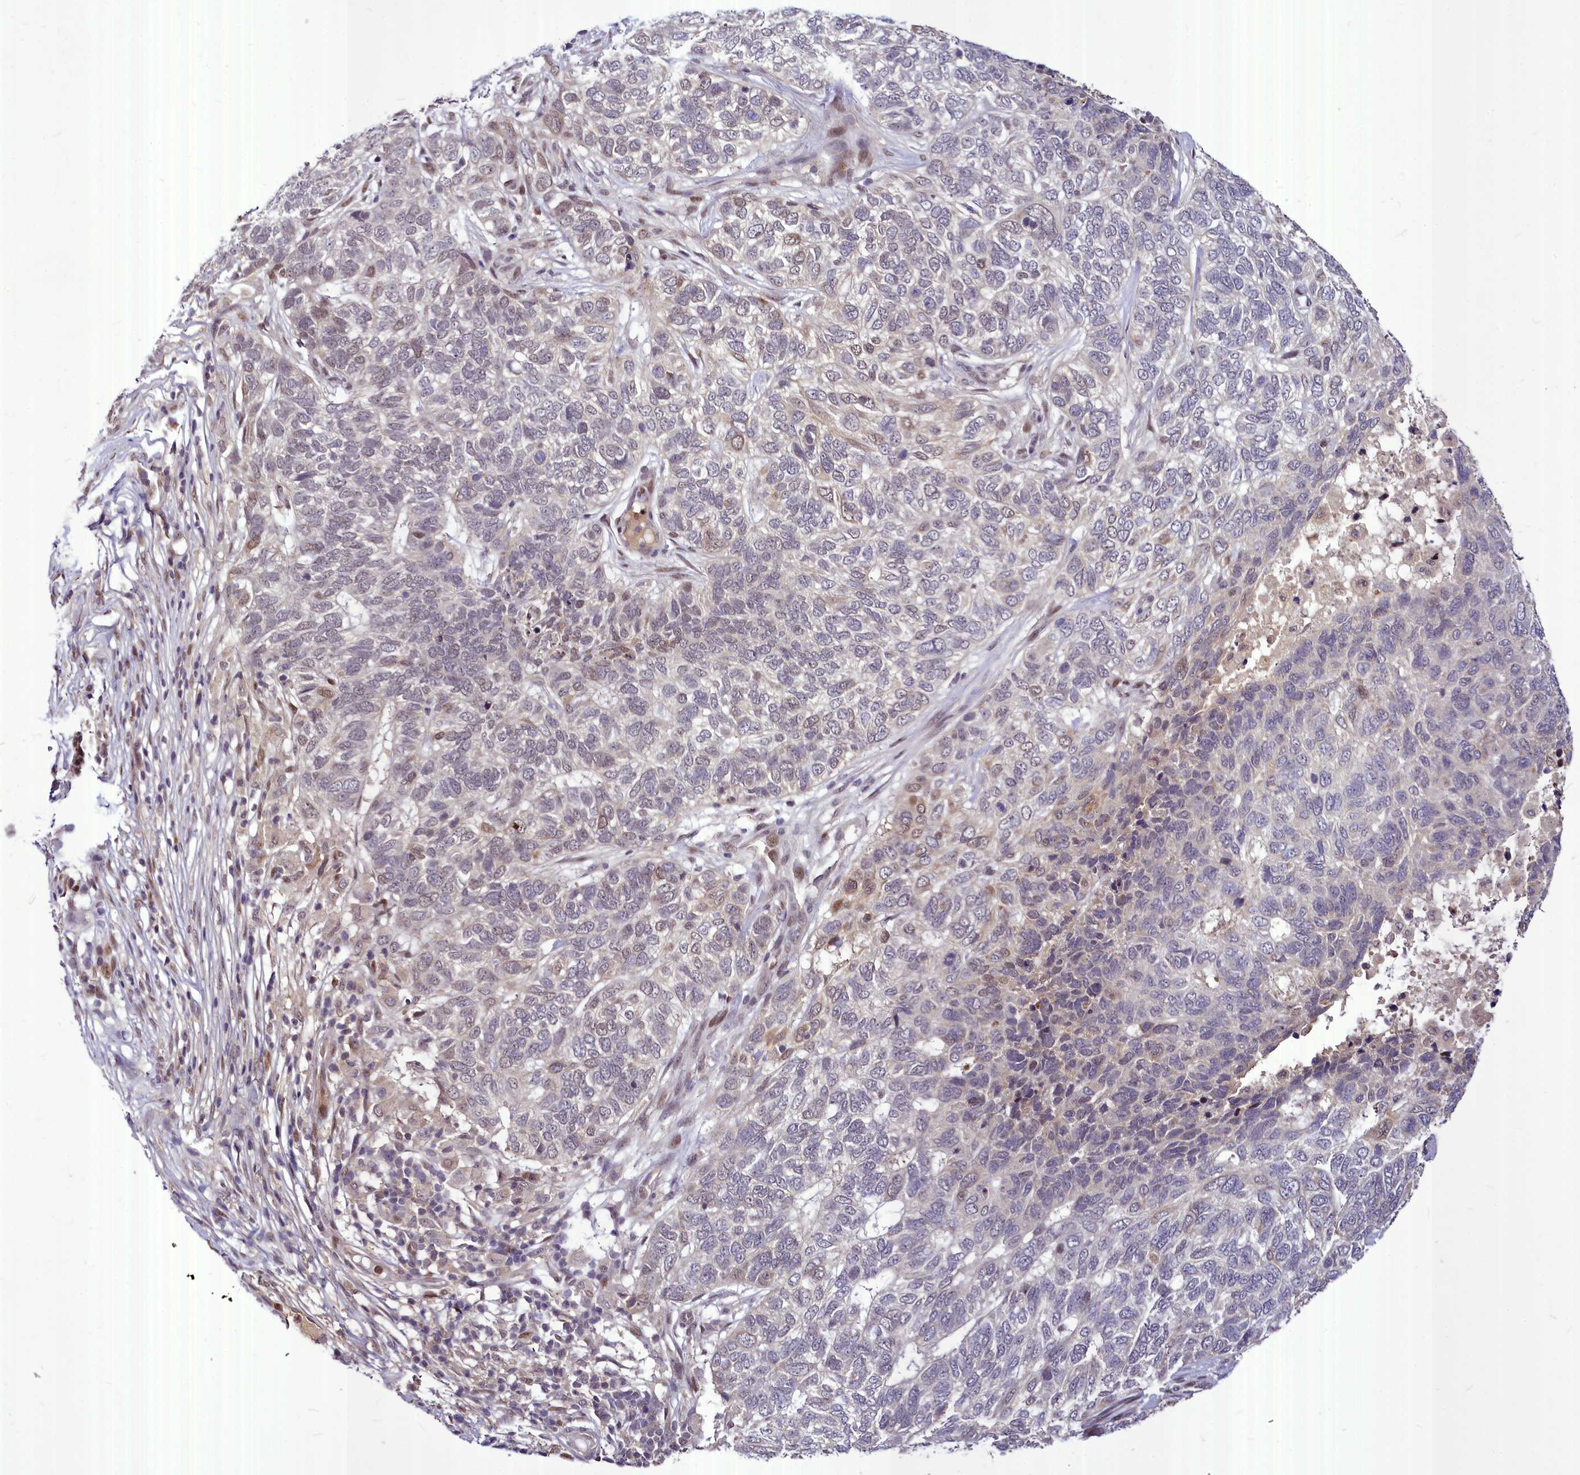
{"staining": {"intensity": "weak", "quantity": "<25%", "location": "nuclear"}, "tissue": "skin cancer", "cell_type": "Tumor cells", "image_type": "cancer", "snomed": [{"axis": "morphology", "description": "Basal cell carcinoma"}, {"axis": "topography", "description": "Skin"}], "caption": "Tumor cells show no significant positivity in basal cell carcinoma (skin).", "gene": "MAML2", "patient": {"sex": "female", "age": 65}}